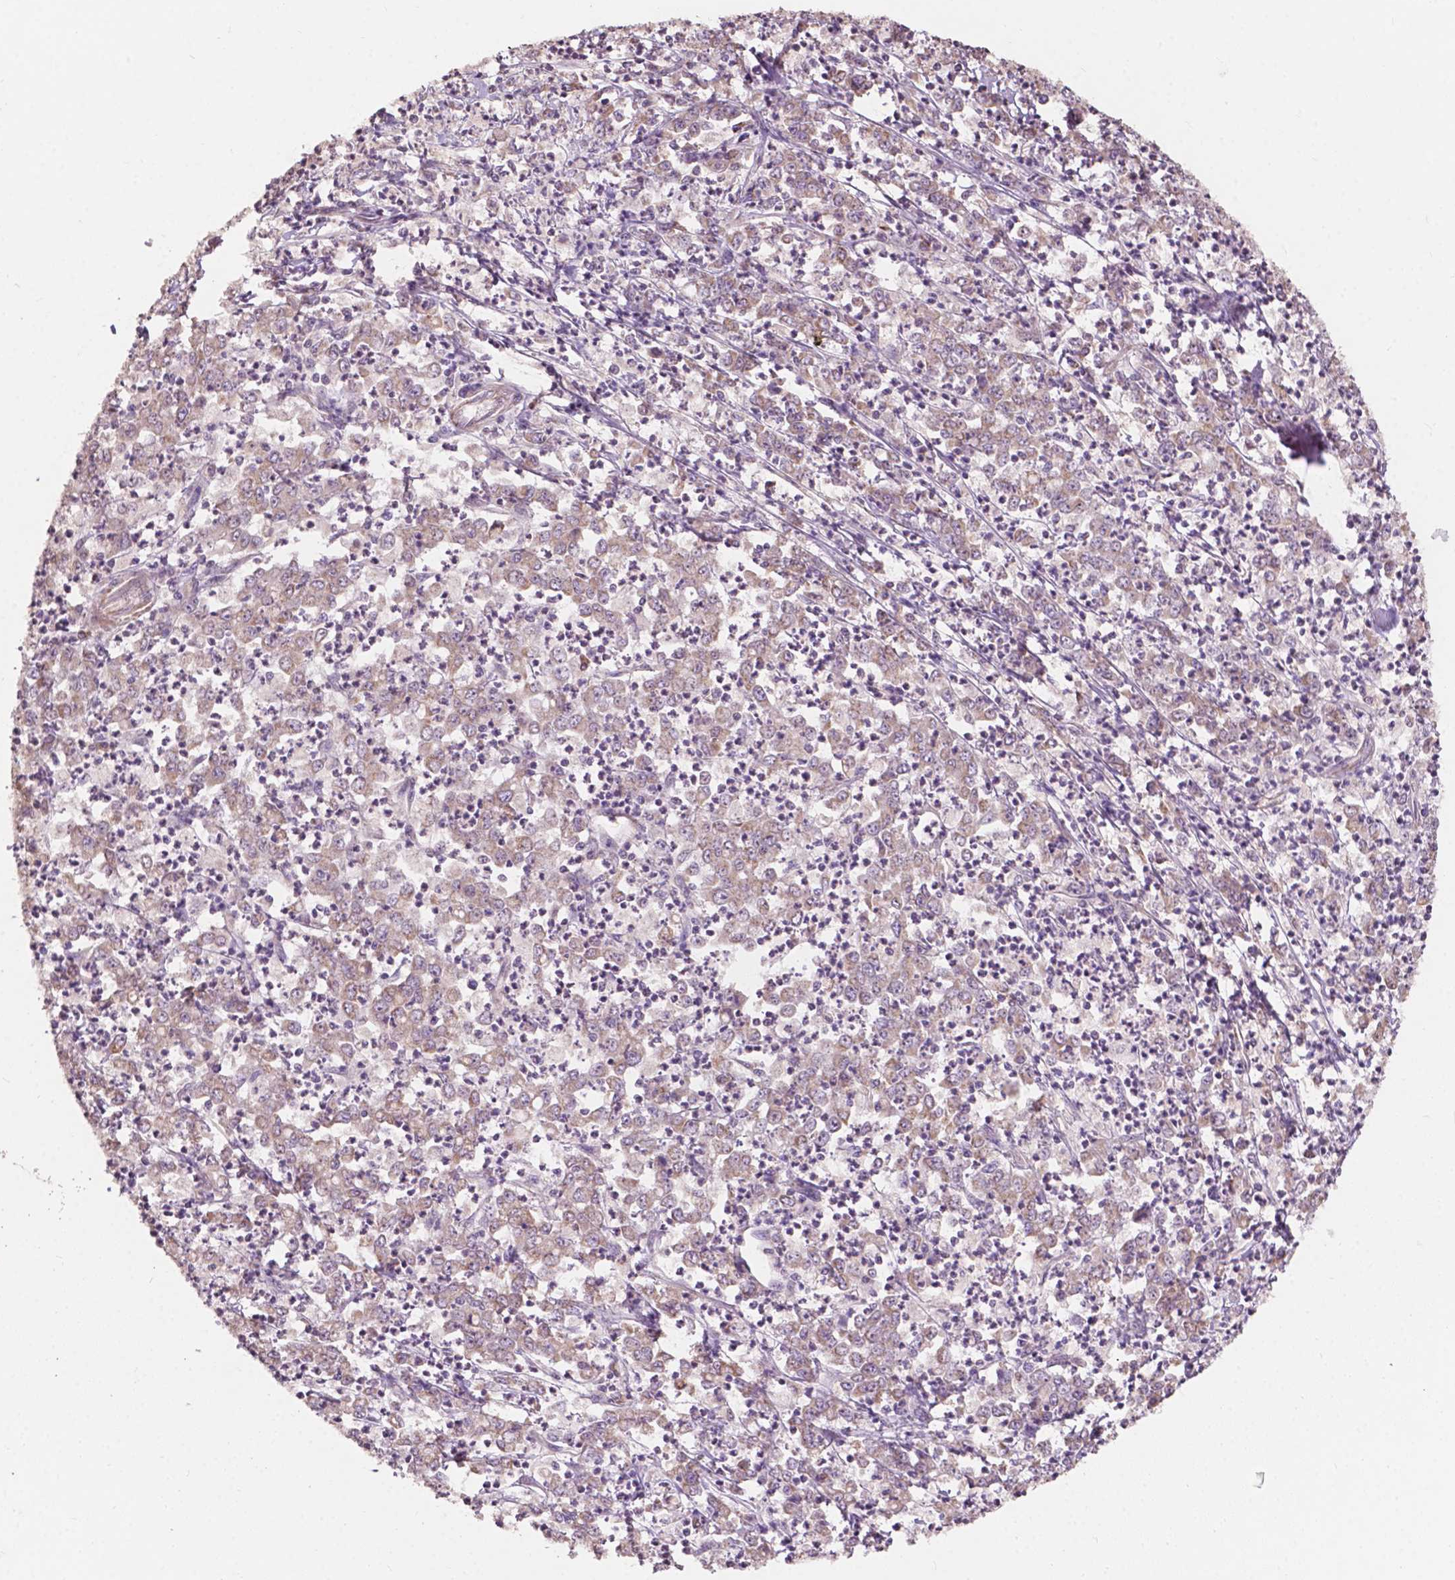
{"staining": {"intensity": "weak", "quantity": ">75%", "location": "cytoplasmic/membranous"}, "tissue": "stomach cancer", "cell_type": "Tumor cells", "image_type": "cancer", "snomed": [{"axis": "morphology", "description": "Adenocarcinoma, NOS"}, {"axis": "topography", "description": "Stomach, lower"}], "caption": "The image shows staining of stomach adenocarcinoma, revealing weak cytoplasmic/membranous protein staining (brown color) within tumor cells. Using DAB (brown) and hematoxylin (blue) stains, captured at high magnification using brightfield microscopy.", "gene": "NDUFA10", "patient": {"sex": "female", "age": 71}}